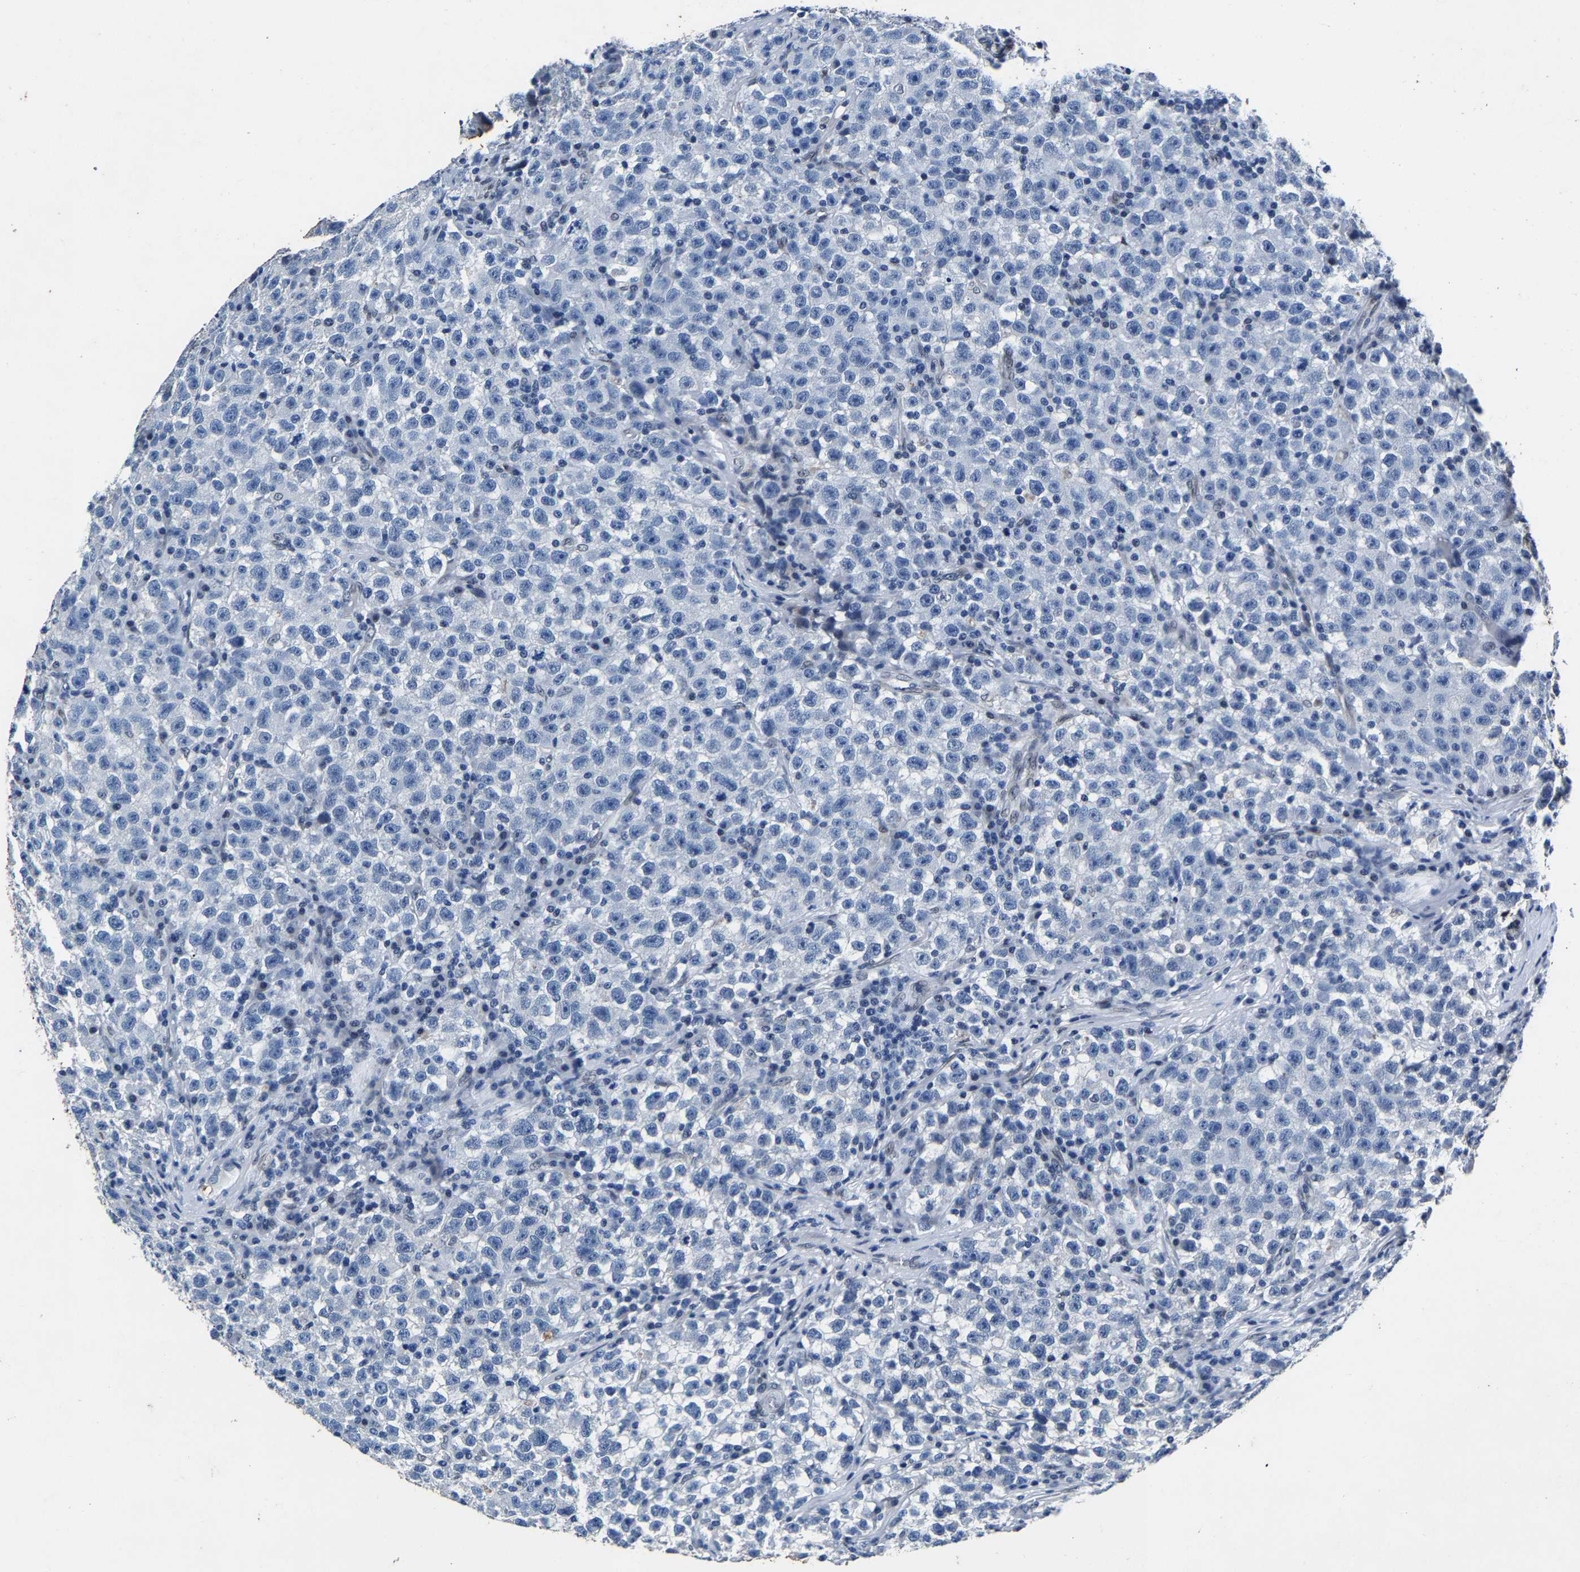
{"staining": {"intensity": "negative", "quantity": "none", "location": "none"}, "tissue": "testis cancer", "cell_type": "Tumor cells", "image_type": "cancer", "snomed": [{"axis": "morphology", "description": "Seminoma, NOS"}, {"axis": "topography", "description": "Testis"}], "caption": "Immunohistochemistry micrograph of neoplastic tissue: human testis cancer (seminoma) stained with DAB (3,3'-diaminobenzidine) demonstrates no significant protein staining in tumor cells.", "gene": "UBN2", "patient": {"sex": "male", "age": 22}}